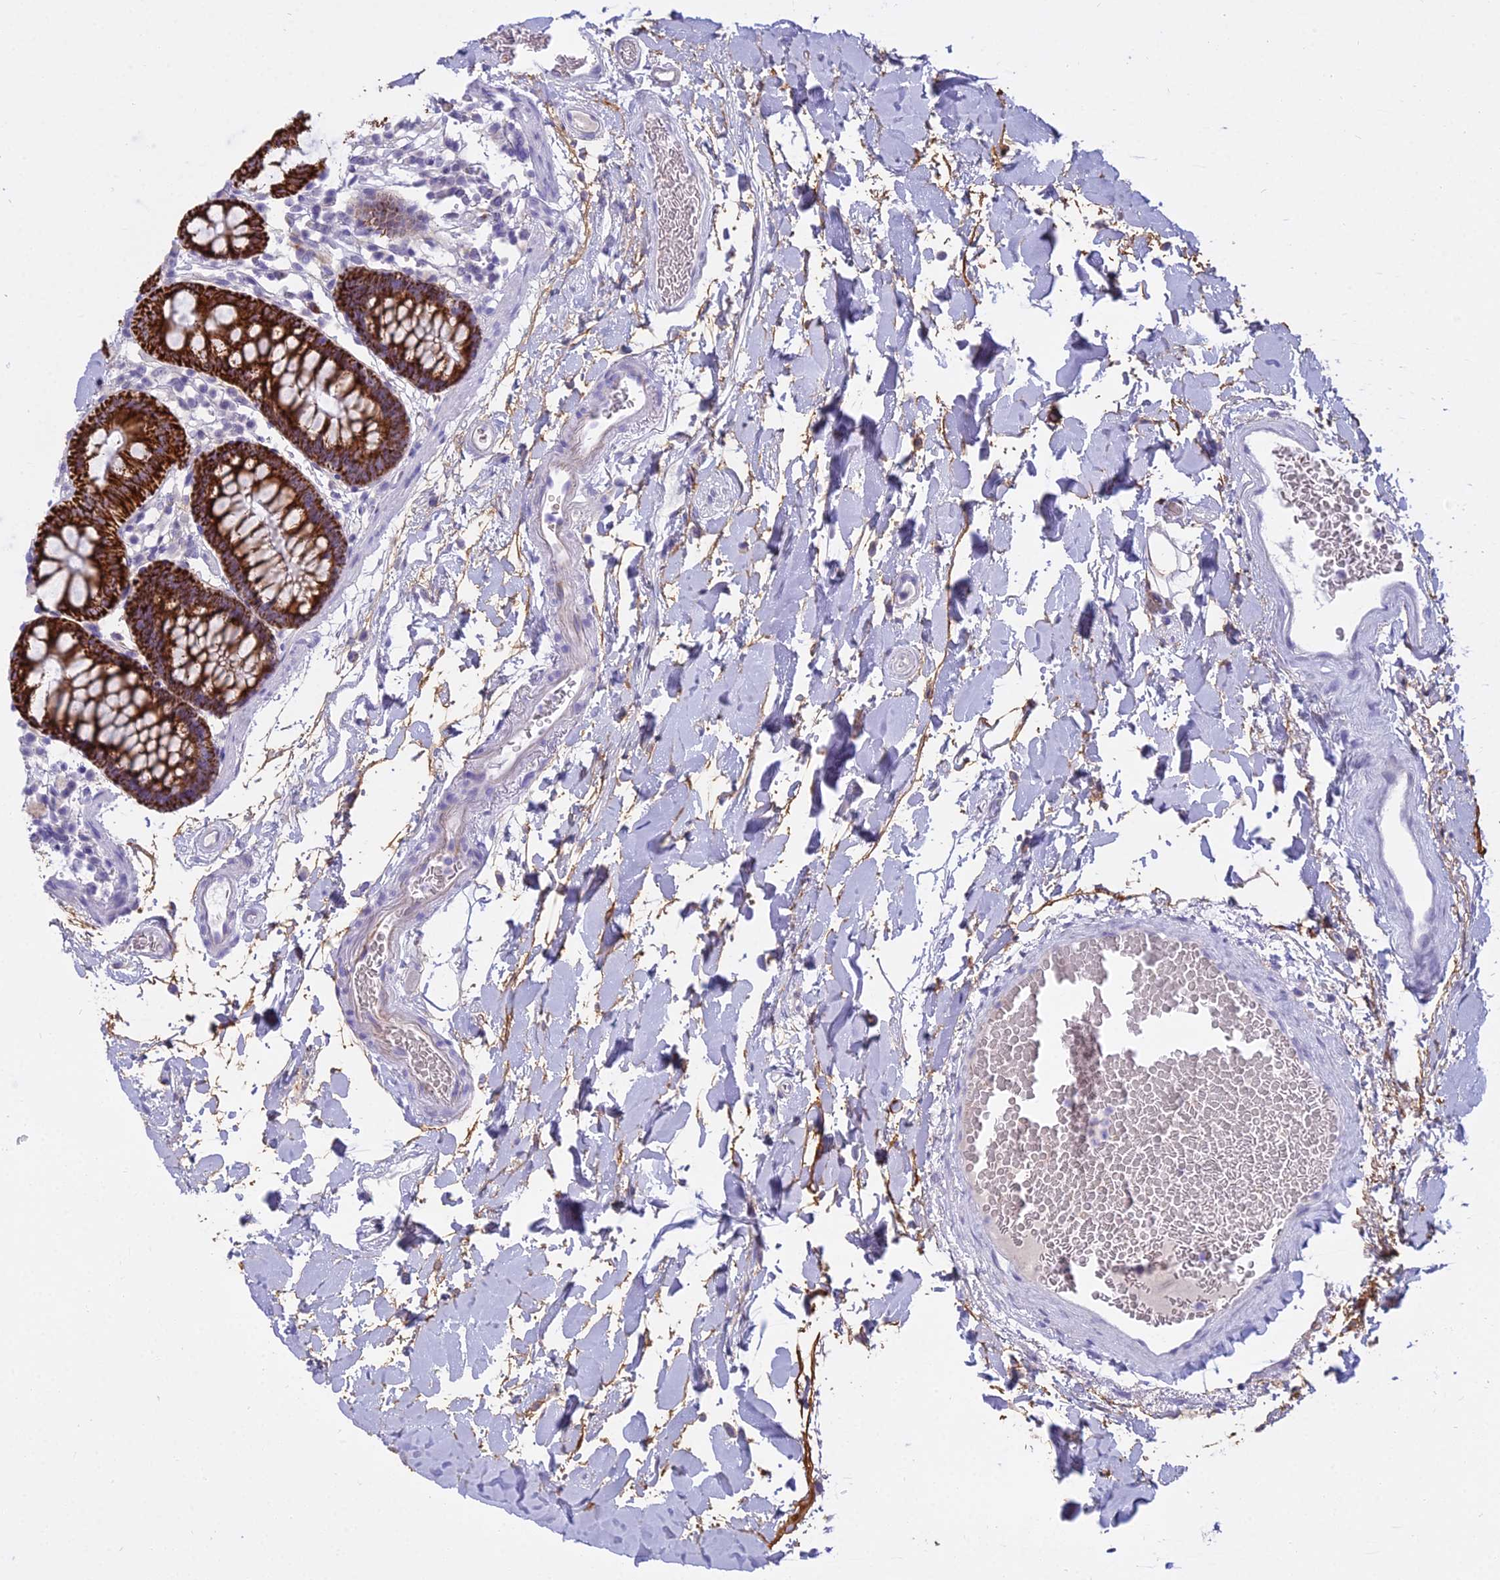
{"staining": {"intensity": "negative", "quantity": "none", "location": "none"}, "tissue": "colon", "cell_type": "Endothelial cells", "image_type": "normal", "snomed": [{"axis": "morphology", "description": "Normal tissue, NOS"}, {"axis": "topography", "description": "Colon"}], "caption": "The immunohistochemistry (IHC) micrograph has no significant expression in endothelial cells of colon.", "gene": "OSTN", "patient": {"sex": "male", "age": 75}}